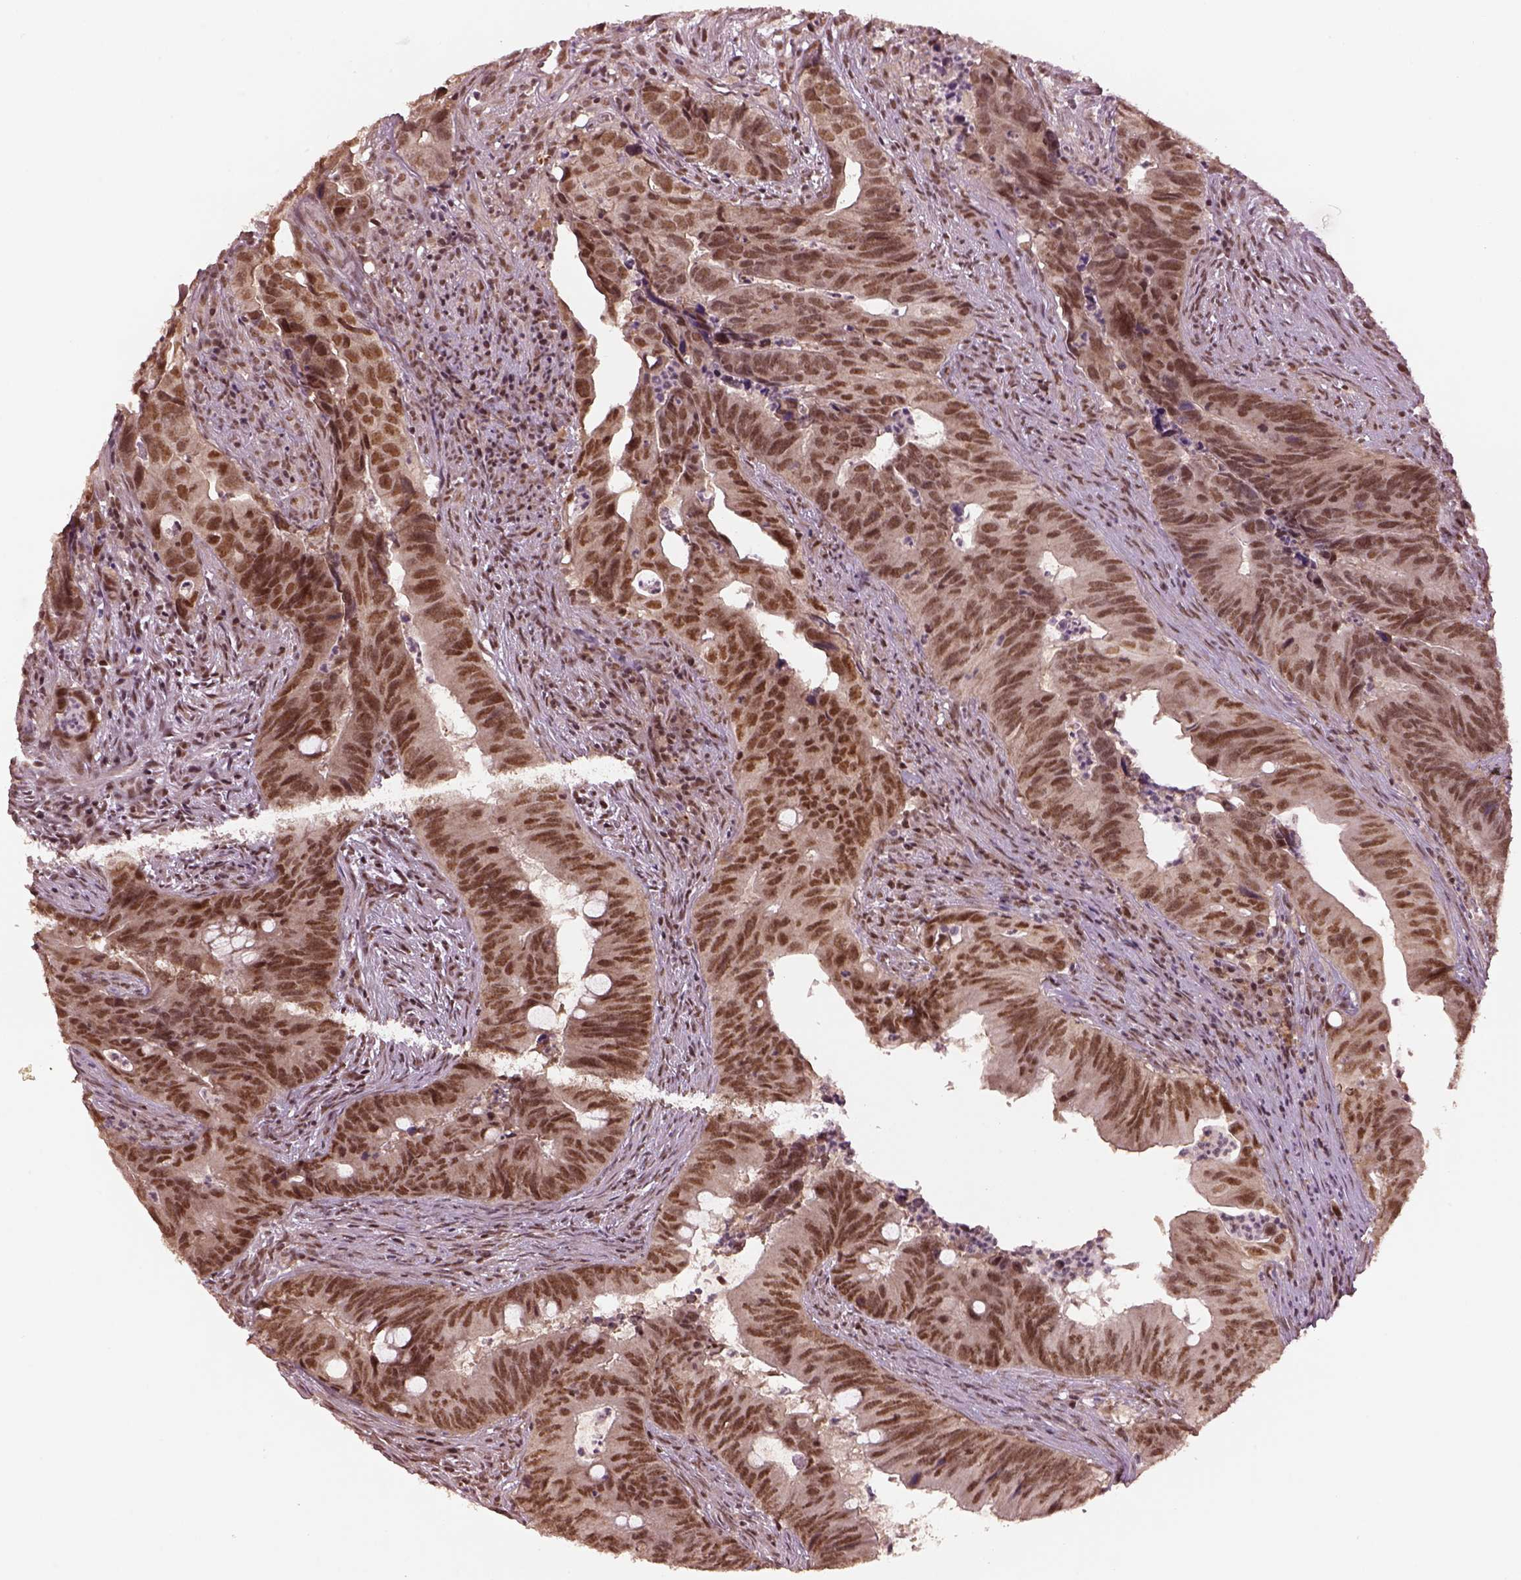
{"staining": {"intensity": "moderate", "quantity": ">75%", "location": "nuclear"}, "tissue": "colorectal cancer", "cell_type": "Tumor cells", "image_type": "cancer", "snomed": [{"axis": "morphology", "description": "Adenocarcinoma, NOS"}, {"axis": "topography", "description": "Colon"}], "caption": "A high-resolution image shows IHC staining of colorectal adenocarcinoma, which displays moderate nuclear positivity in approximately >75% of tumor cells.", "gene": "BRD9", "patient": {"sex": "female", "age": 82}}